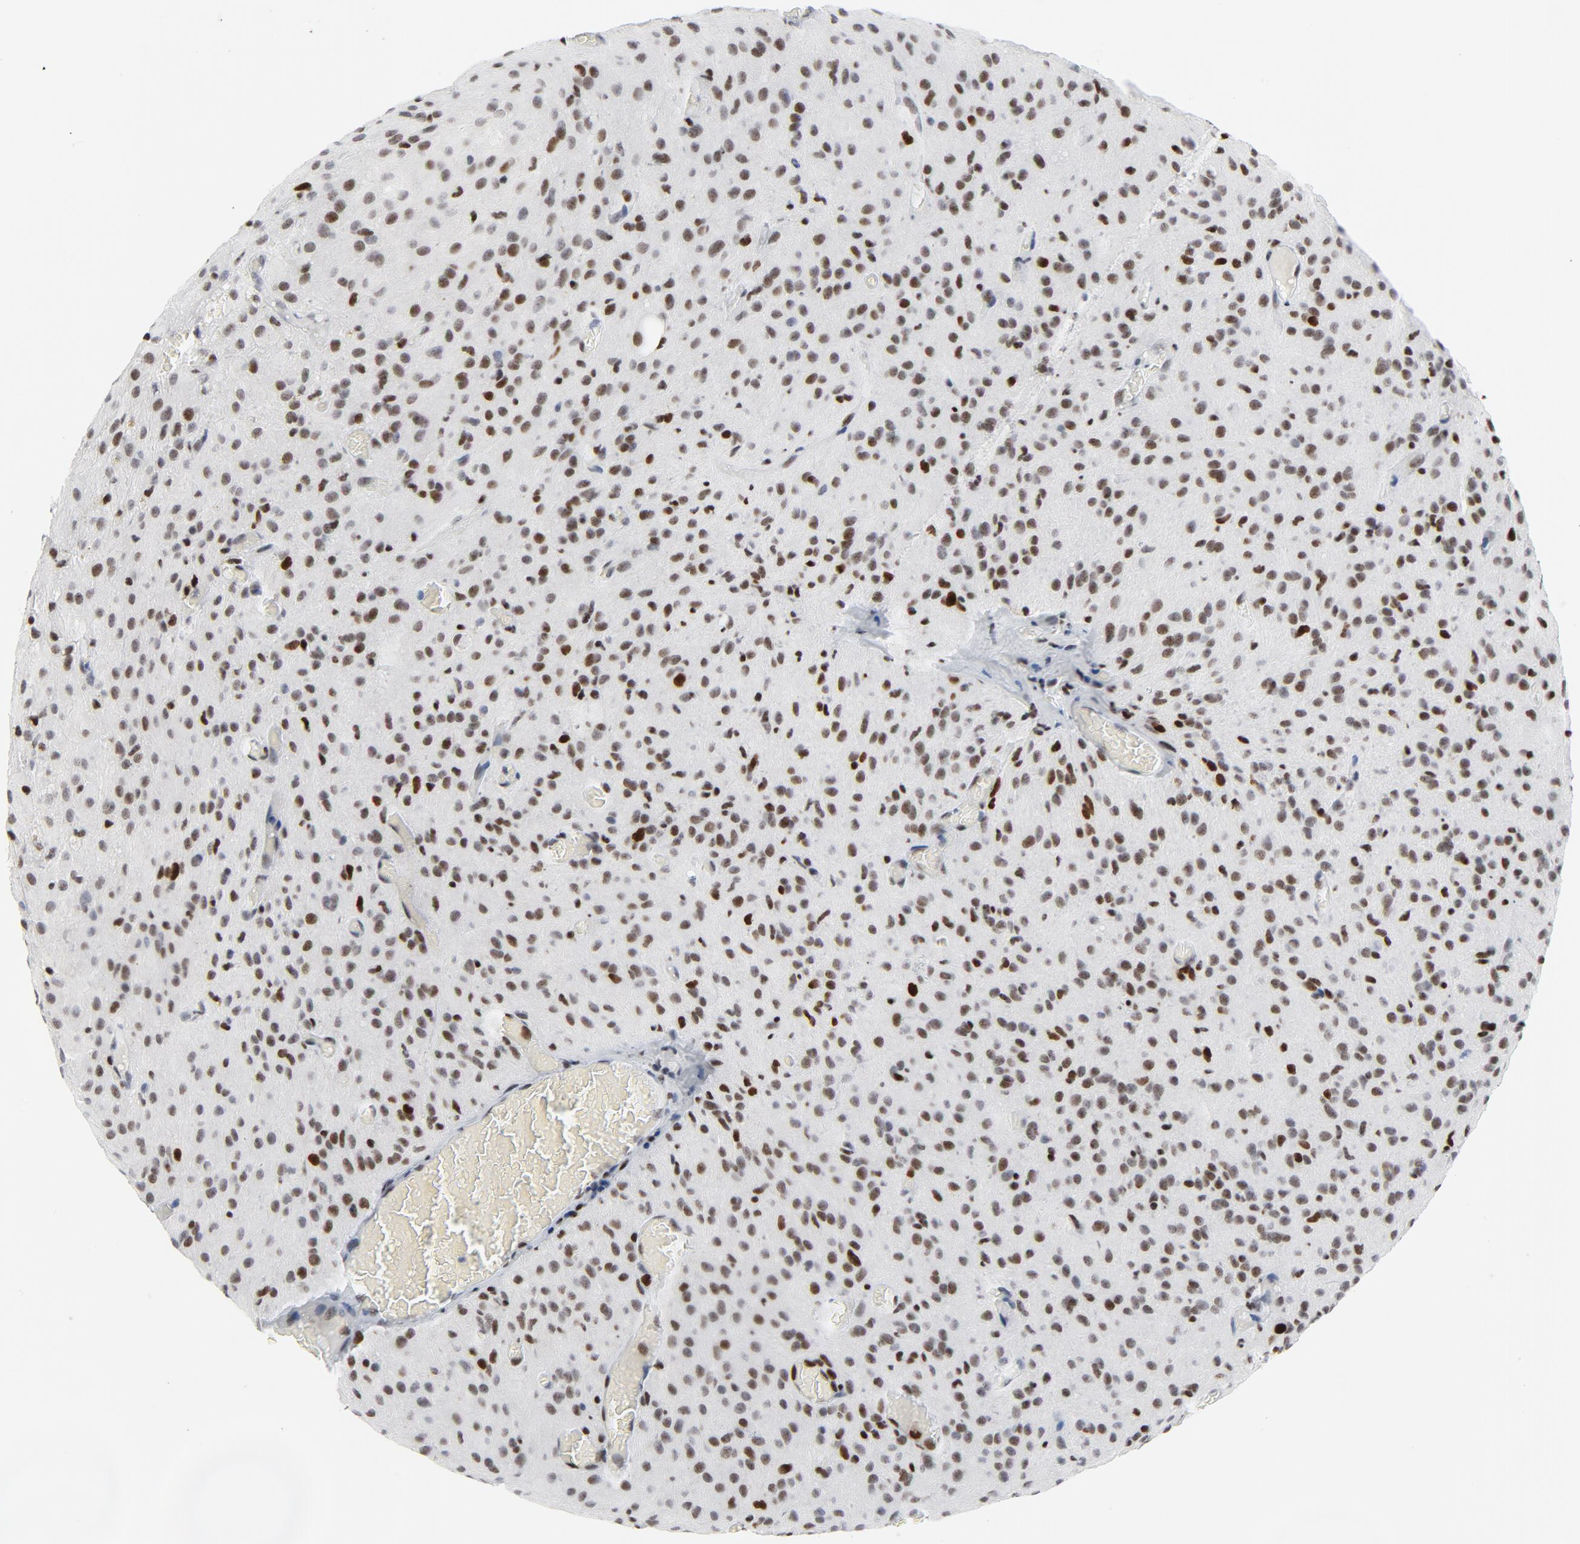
{"staining": {"intensity": "moderate", "quantity": "25%-75%", "location": "nuclear"}, "tissue": "glioma", "cell_type": "Tumor cells", "image_type": "cancer", "snomed": [{"axis": "morphology", "description": "Glioma, malignant, High grade"}, {"axis": "topography", "description": "Brain"}], "caption": "A medium amount of moderate nuclear positivity is present in about 25%-75% of tumor cells in malignant glioma (high-grade) tissue. Ihc stains the protein in brown and the nuclei are stained blue.", "gene": "POLD1", "patient": {"sex": "female", "age": 59}}